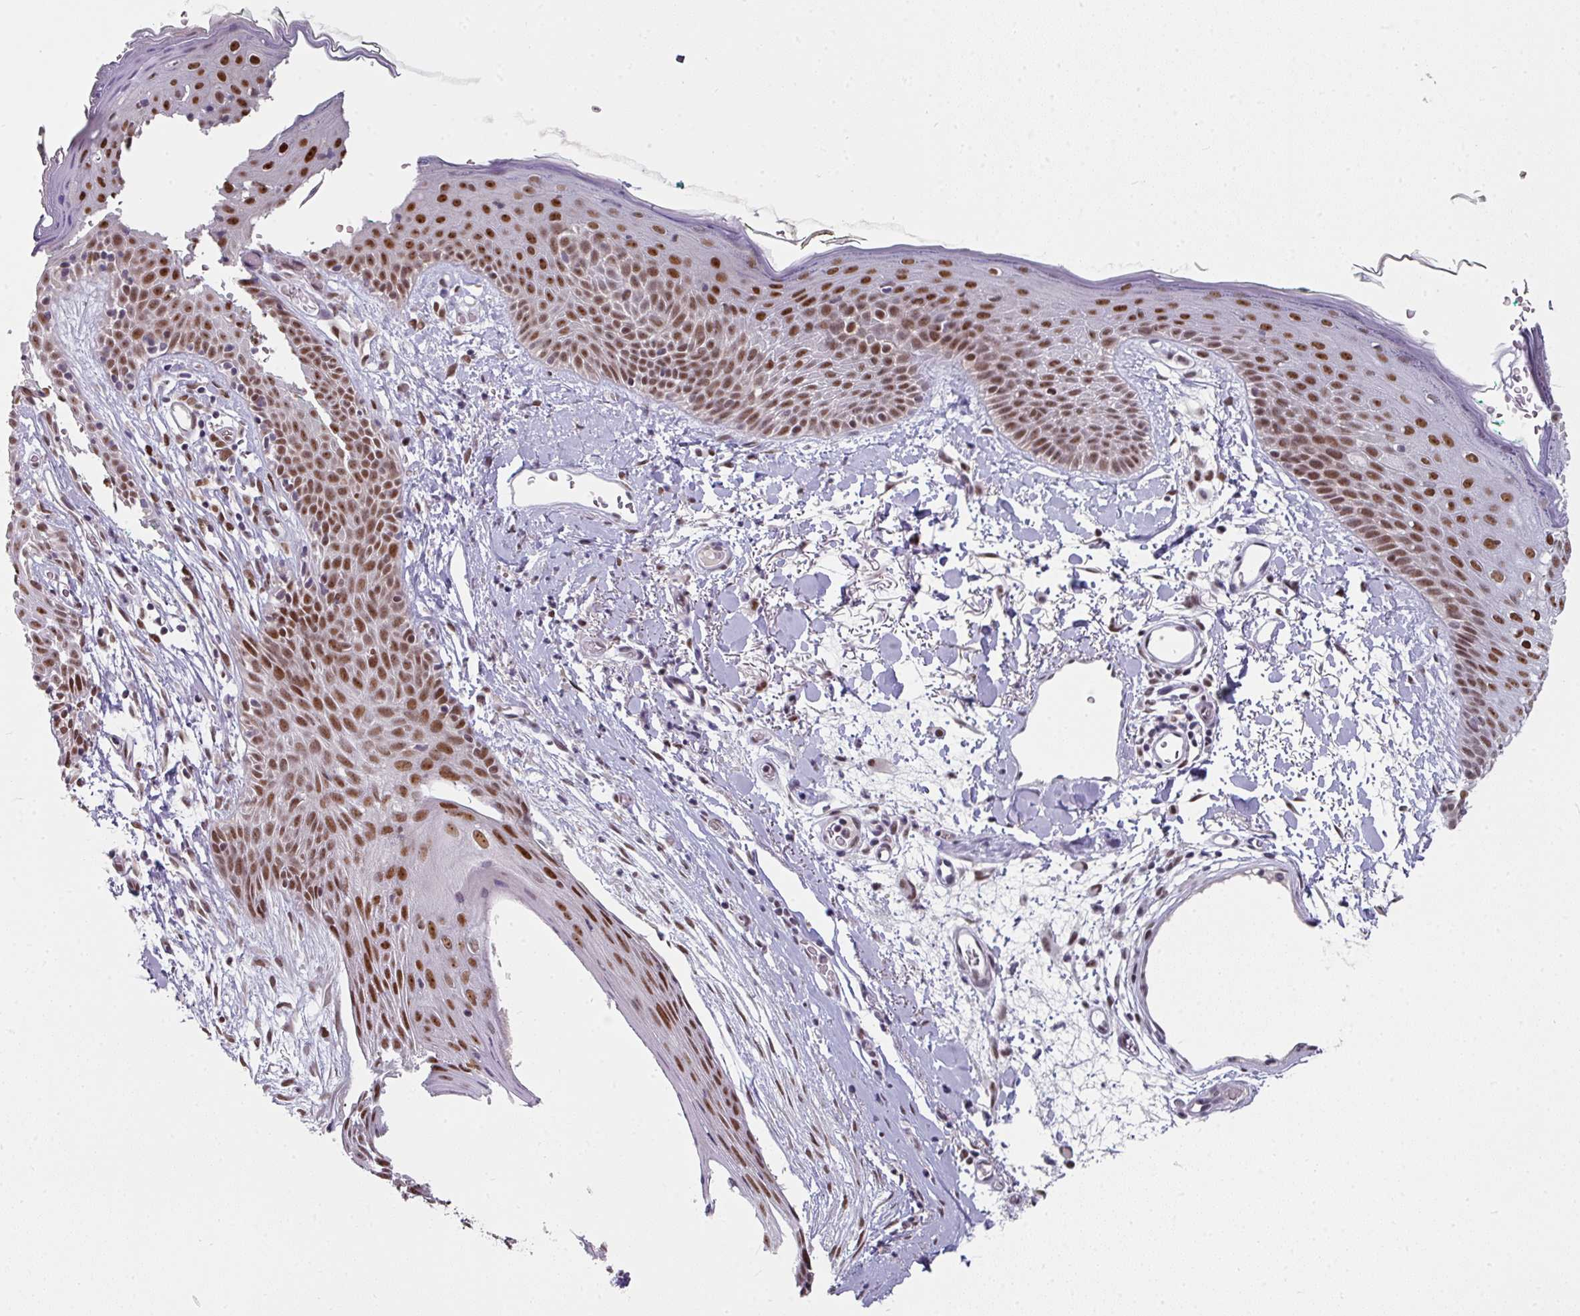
{"staining": {"intensity": "moderate", "quantity": "<25%", "location": "nuclear"}, "tissue": "skin", "cell_type": "Fibroblasts", "image_type": "normal", "snomed": [{"axis": "morphology", "description": "Normal tissue, NOS"}, {"axis": "topography", "description": "Skin"}], "caption": "Protein expression by immunohistochemistry shows moderate nuclear staining in about <25% of fibroblasts in benign skin.", "gene": "ENSG00000283782", "patient": {"sex": "male", "age": 79}}